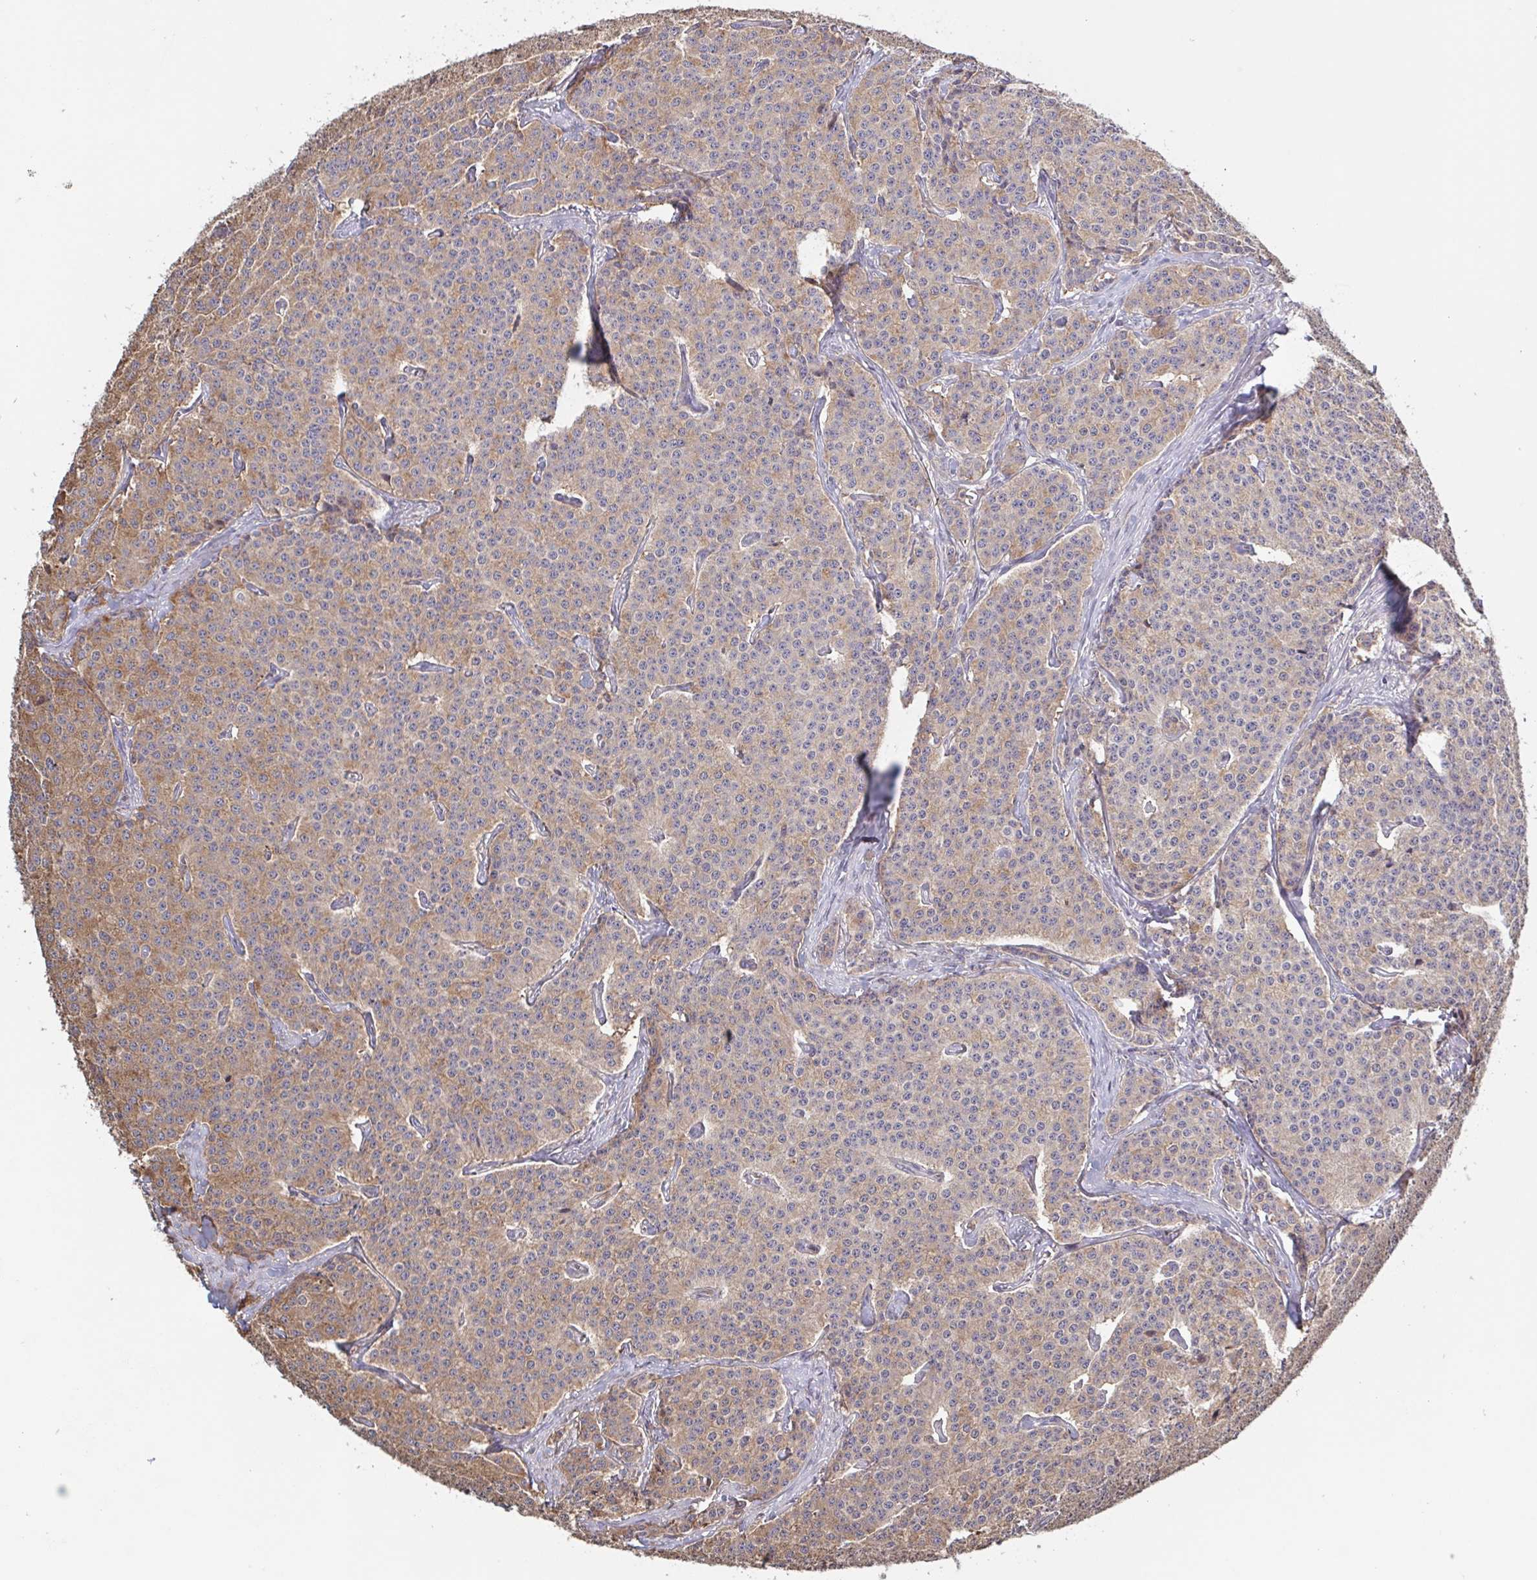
{"staining": {"intensity": "moderate", "quantity": ">75%", "location": "cytoplasmic/membranous"}, "tissue": "carcinoid", "cell_type": "Tumor cells", "image_type": "cancer", "snomed": [{"axis": "morphology", "description": "Carcinoid, malignant, NOS"}, {"axis": "topography", "description": "Small intestine"}], "caption": "IHC of carcinoid demonstrates medium levels of moderate cytoplasmic/membranous positivity in approximately >75% of tumor cells.", "gene": "ZNF200", "patient": {"sex": "female", "age": 64}}